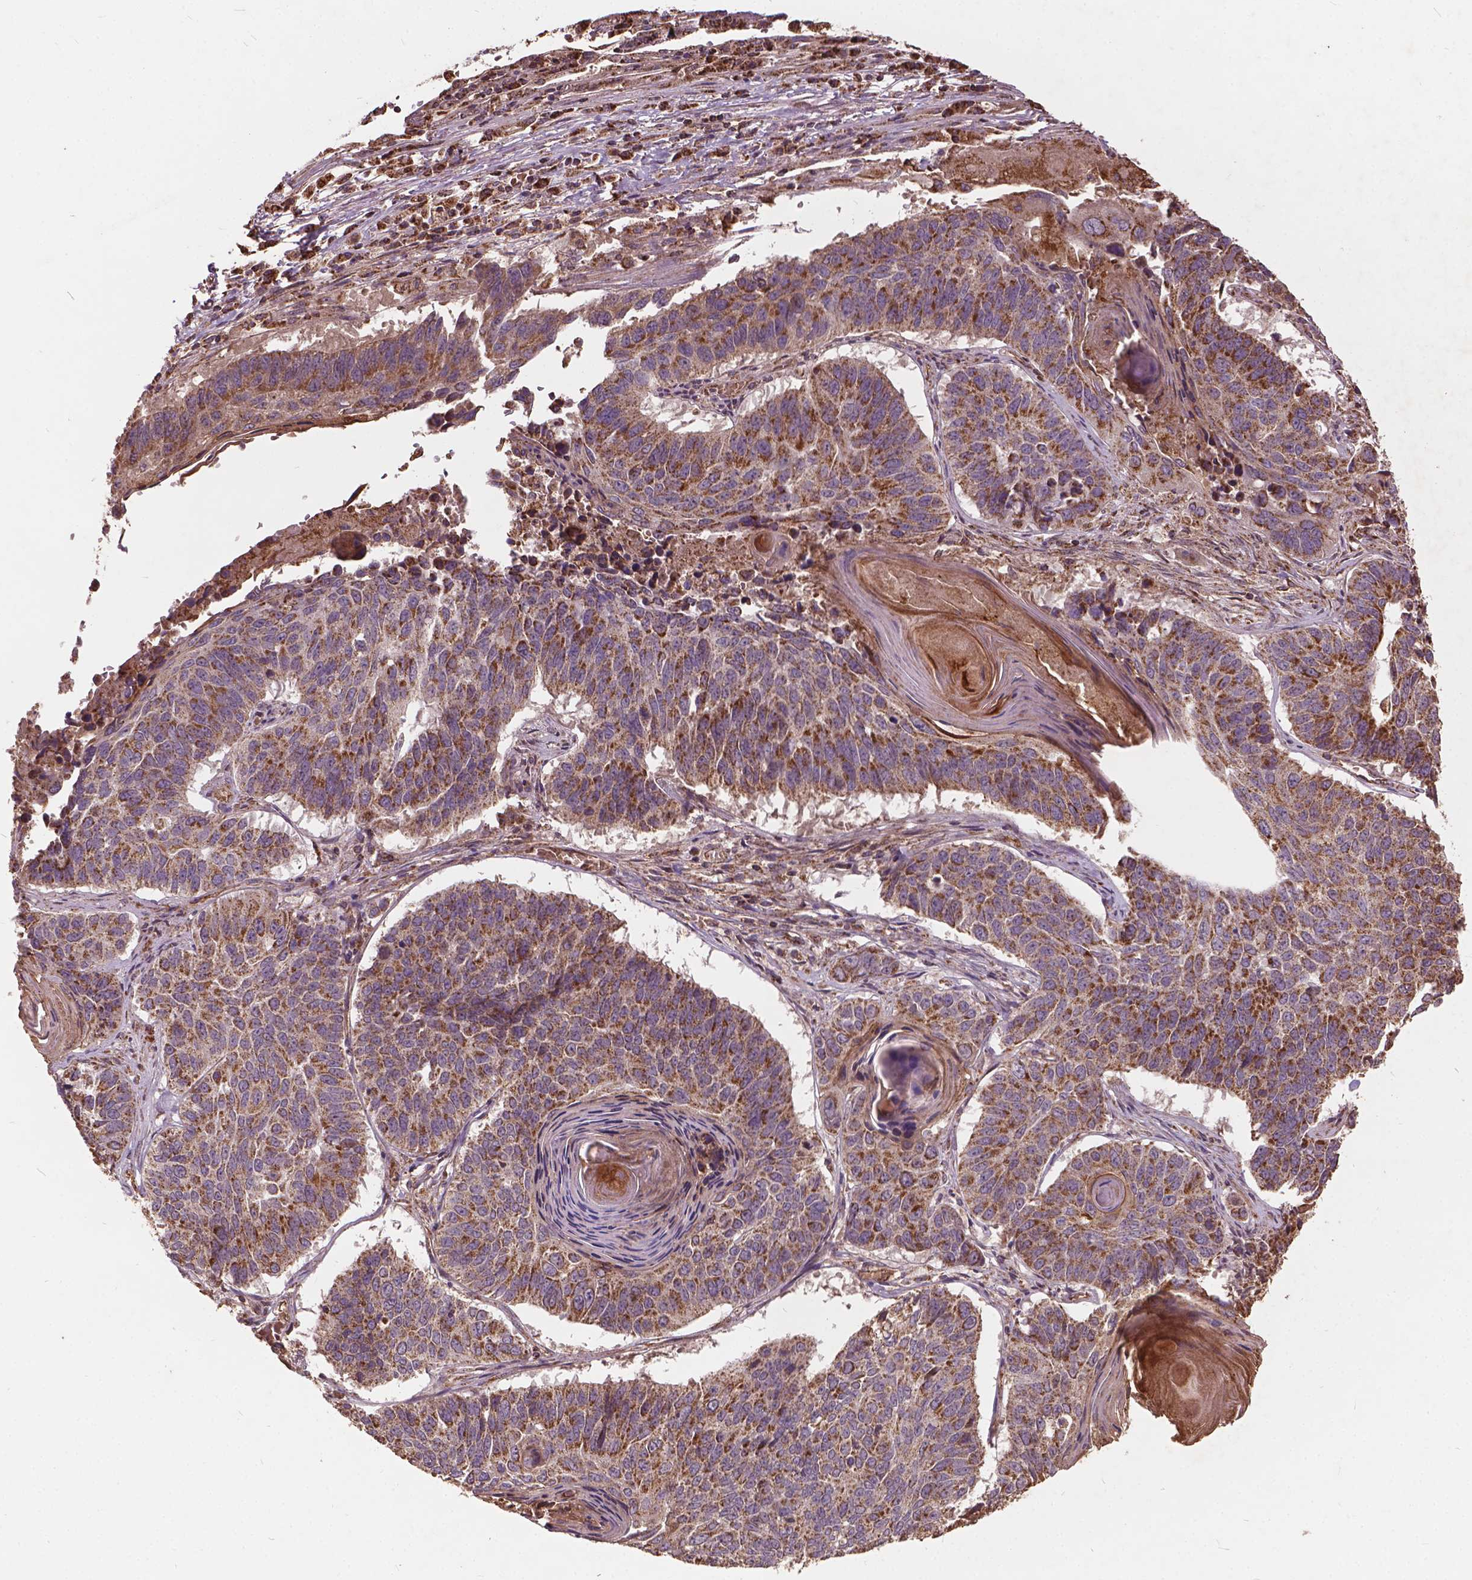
{"staining": {"intensity": "moderate", "quantity": ">75%", "location": "cytoplasmic/membranous"}, "tissue": "lung cancer", "cell_type": "Tumor cells", "image_type": "cancer", "snomed": [{"axis": "morphology", "description": "Squamous cell carcinoma, NOS"}, {"axis": "topography", "description": "Lung"}], "caption": "A brown stain shows moderate cytoplasmic/membranous expression of a protein in human squamous cell carcinoma (lung) tumor cells. (IHC, brightfield microscopy, high magnification).", "gene": "UBXN2A", "patient": {"sex": "male", "age": 73}}